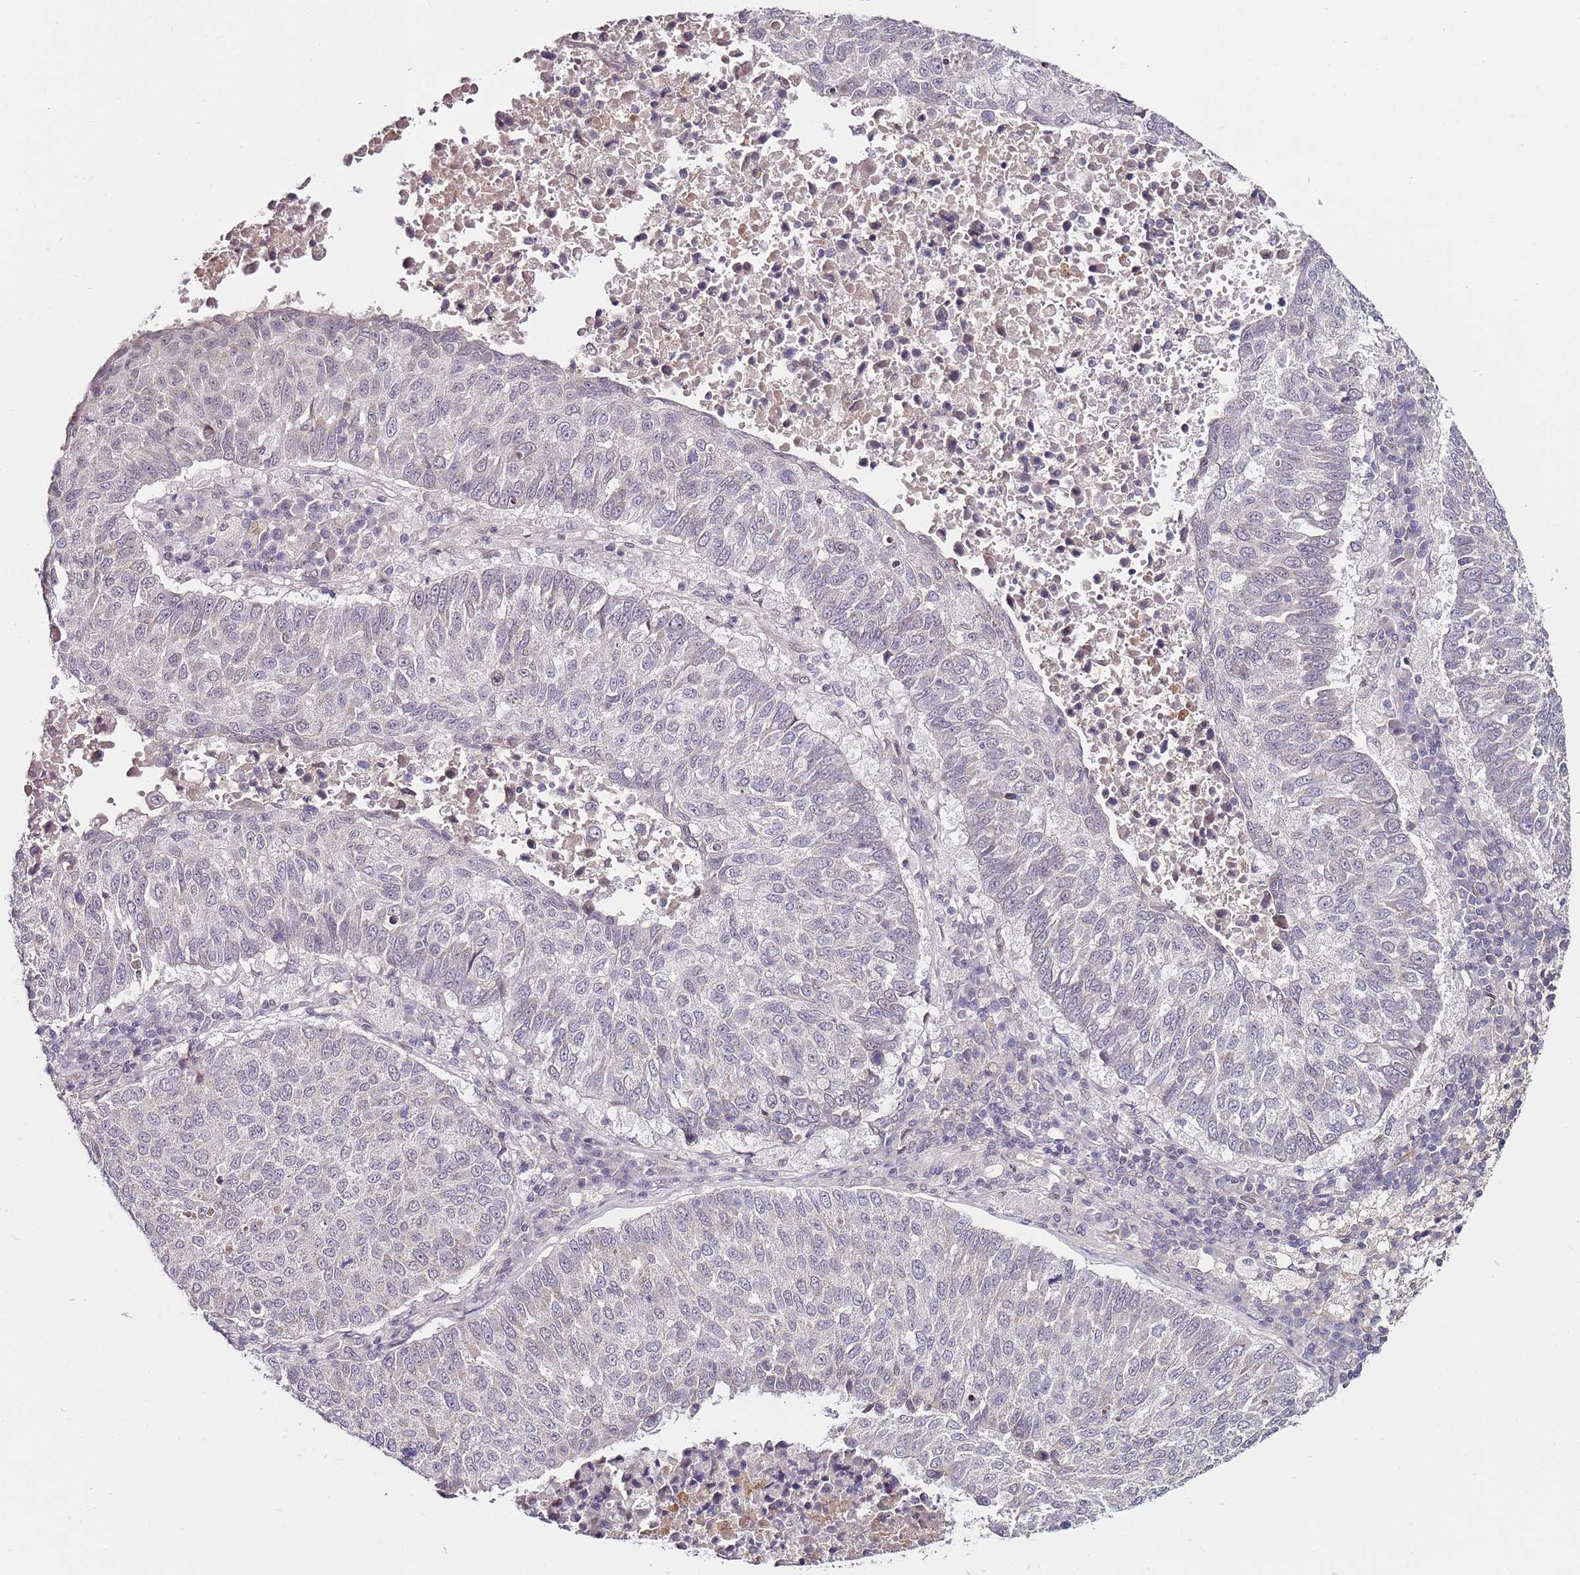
{"staining": {"intensity": "negative", "quantity": "none", "location": "none"}, "tissue": "lung cancer", "cell_type": "Tumor cells", "image_type": "cancer", "snomed": [{"axis": "morphology", "description": "Squamous cell carcinoma, NOS"}, {"axis": "topography", "description": "Lung"}], "caption": "IHC photomicrograph of neoplastic tissue: squamous cell carcinoma (lung) stained with DAB (3,3'-diaminobenzidine) exhibits no significant protein staining in tumor cells.", "gene": "DUSP28", "patient": {"sex": "male", "age": 73}}